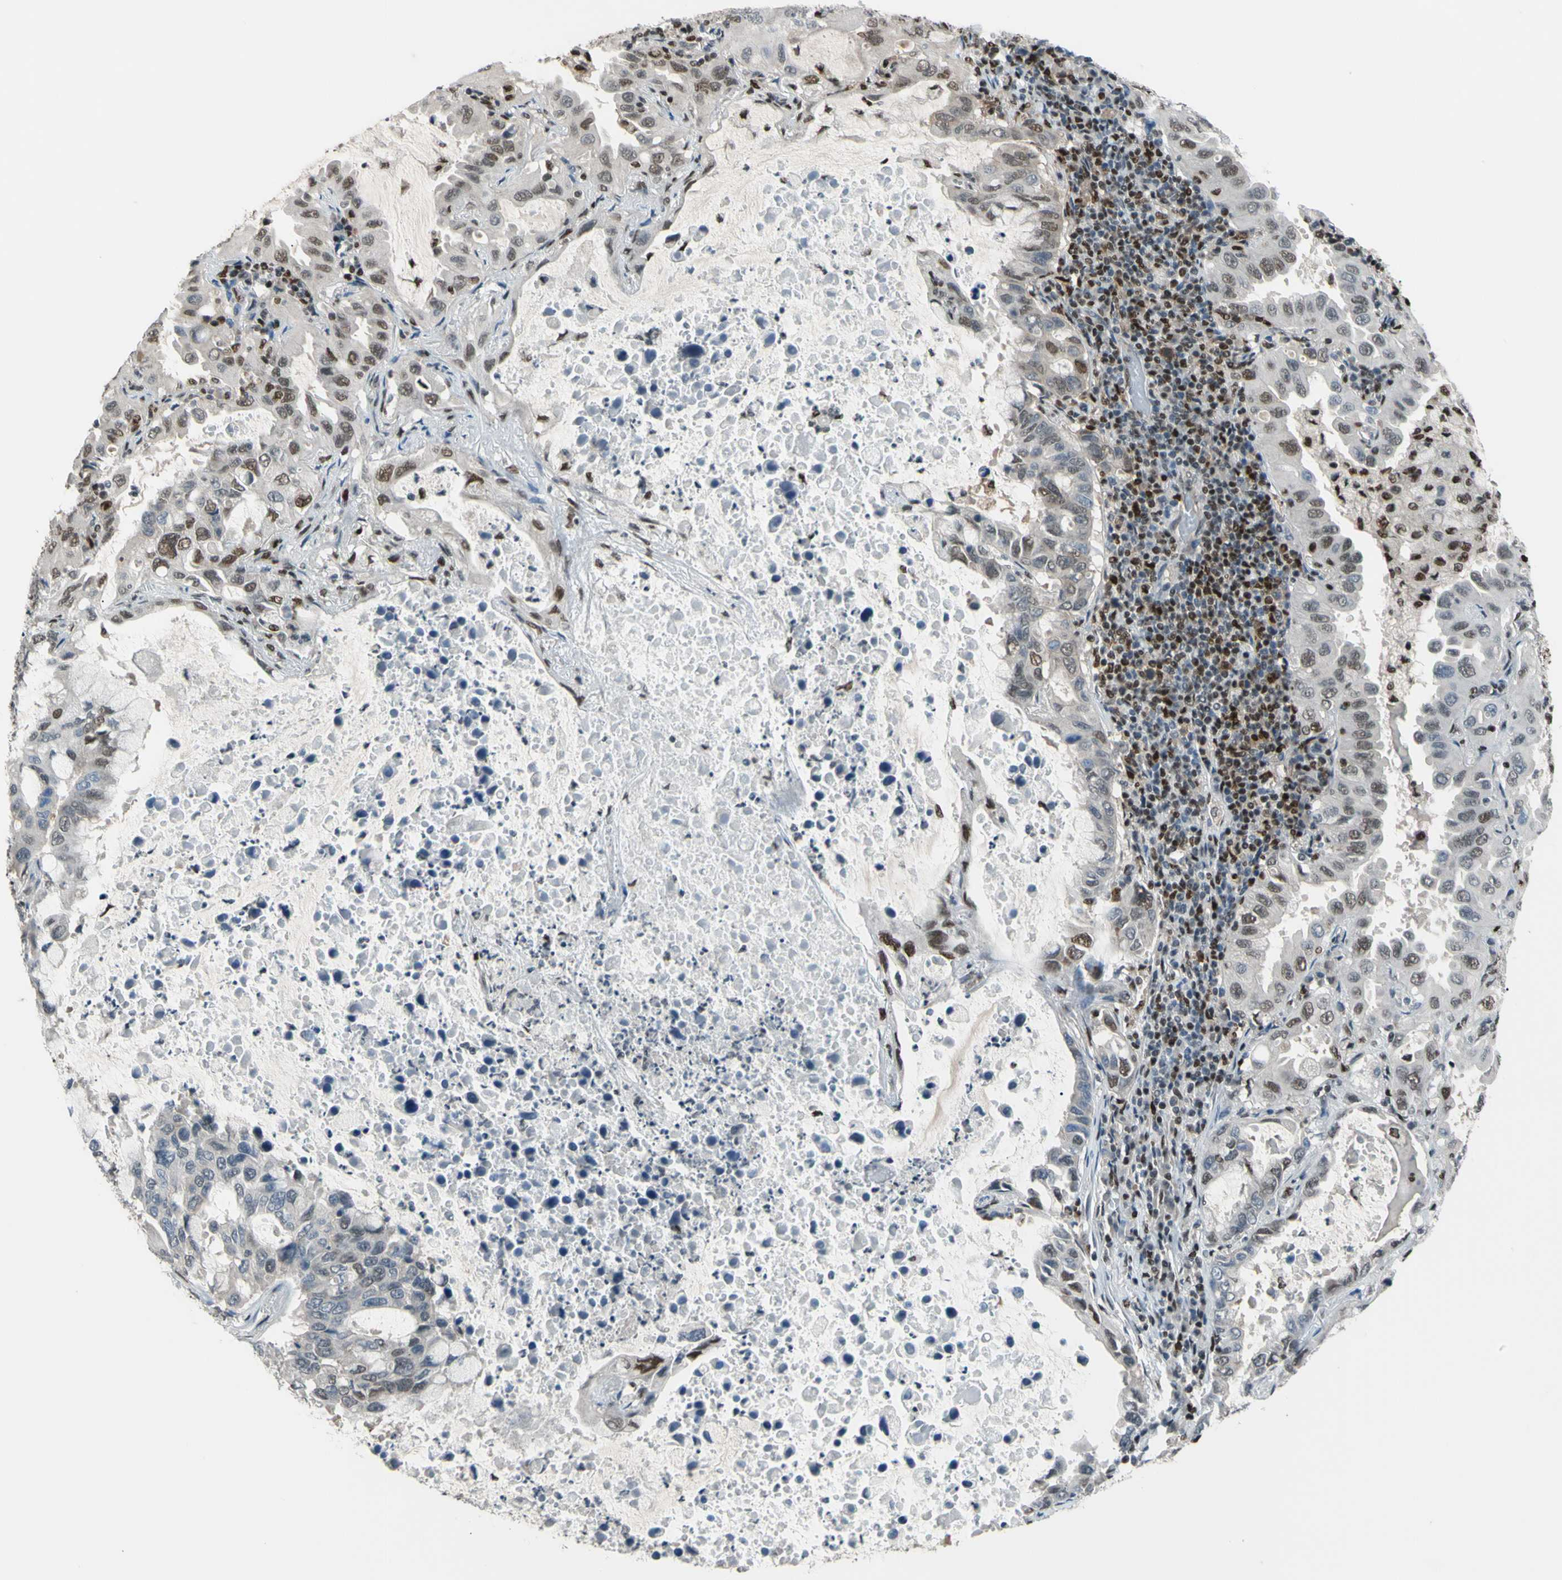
{"staining": {"intensity": "weak", "quantity": "25%-75%", "location": "cytoplasmic/membranous,nuclear"}, "tissue": "lung cancer", "cell_type": "Tumor cells", "image_type": "cancer", "snomed": [{"axis": "morphology", "description": "Adenocarcinoma, NOS"}, {"axis": "topography", "description": "Lung"}], "caption": "A micrograph of lung cancer (adenocarcinoma) stained for a protein demonstrates weak cytoplasmic/membranous and nuclear brown staining in tumor cells.", "gene": "FKBP5", "patient": {"sex": "male", "age": 64}}